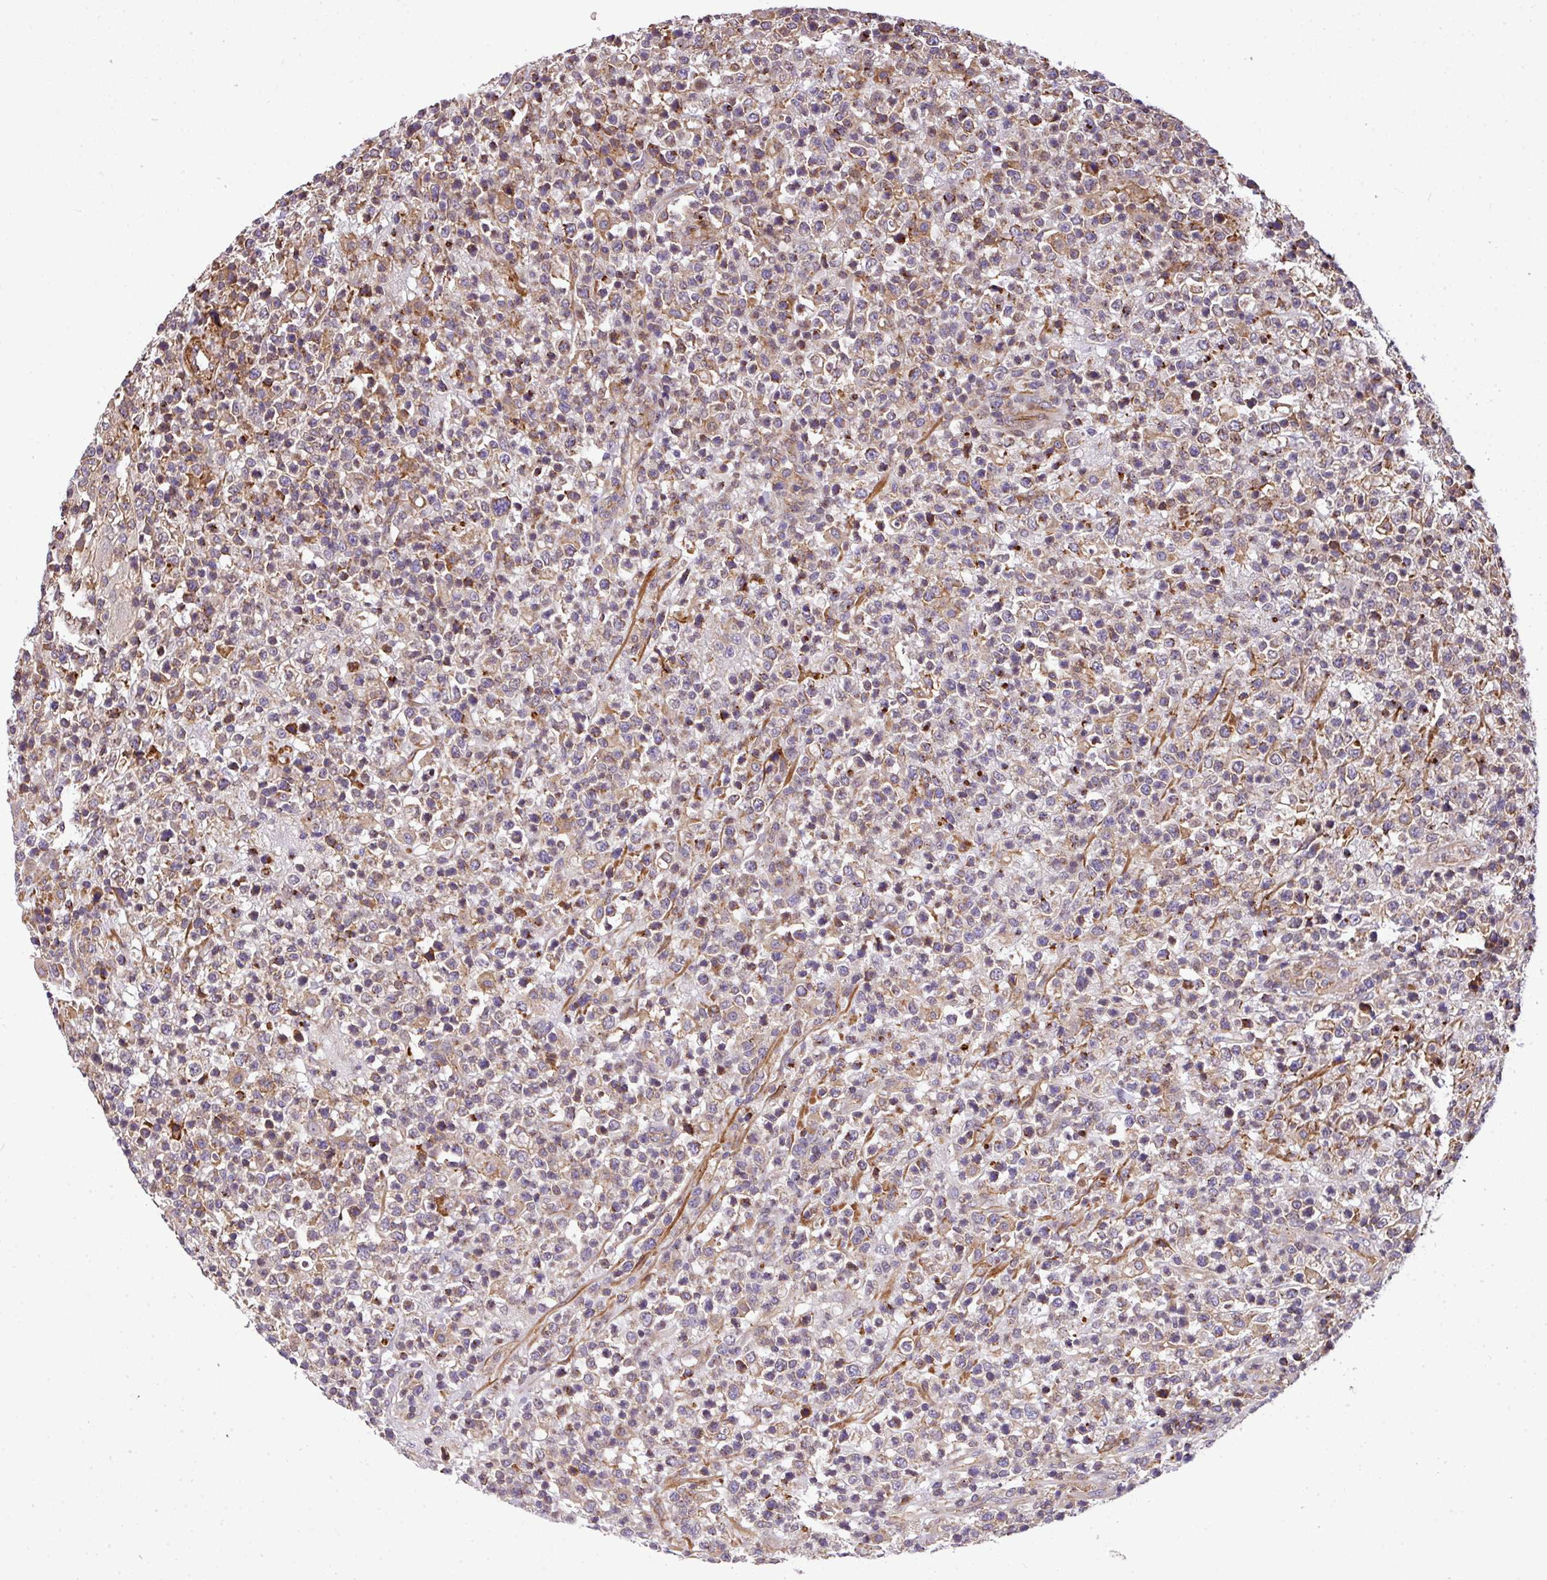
{"staining": {"intensity": "moderate", "quantity": "25%-75%", "location": "cytoplasmic/membranous"}, "tissue": "lymphoma", "cell_type": "Tumor cells", "image_type": "cancer", "snomed": [{"axis": "morphology", "description": "Malignant lymphoma, non-Hodgkin's type, High grade"}, {"axis": "topography", "description": "Colon"}], "caption": "A high-resolution micrograph shows IHC staining of lymphoma, which displays moderate cytoplasmic/membranous staining in approximately 25%-75% of tumor cells. The staining is performed using DAB brown chromogen to label protein expression. The nuclei are counter-stained blue using hematoxylin.", "gene": "CASS4", "patient": {"sex": "female", "age": 53}}